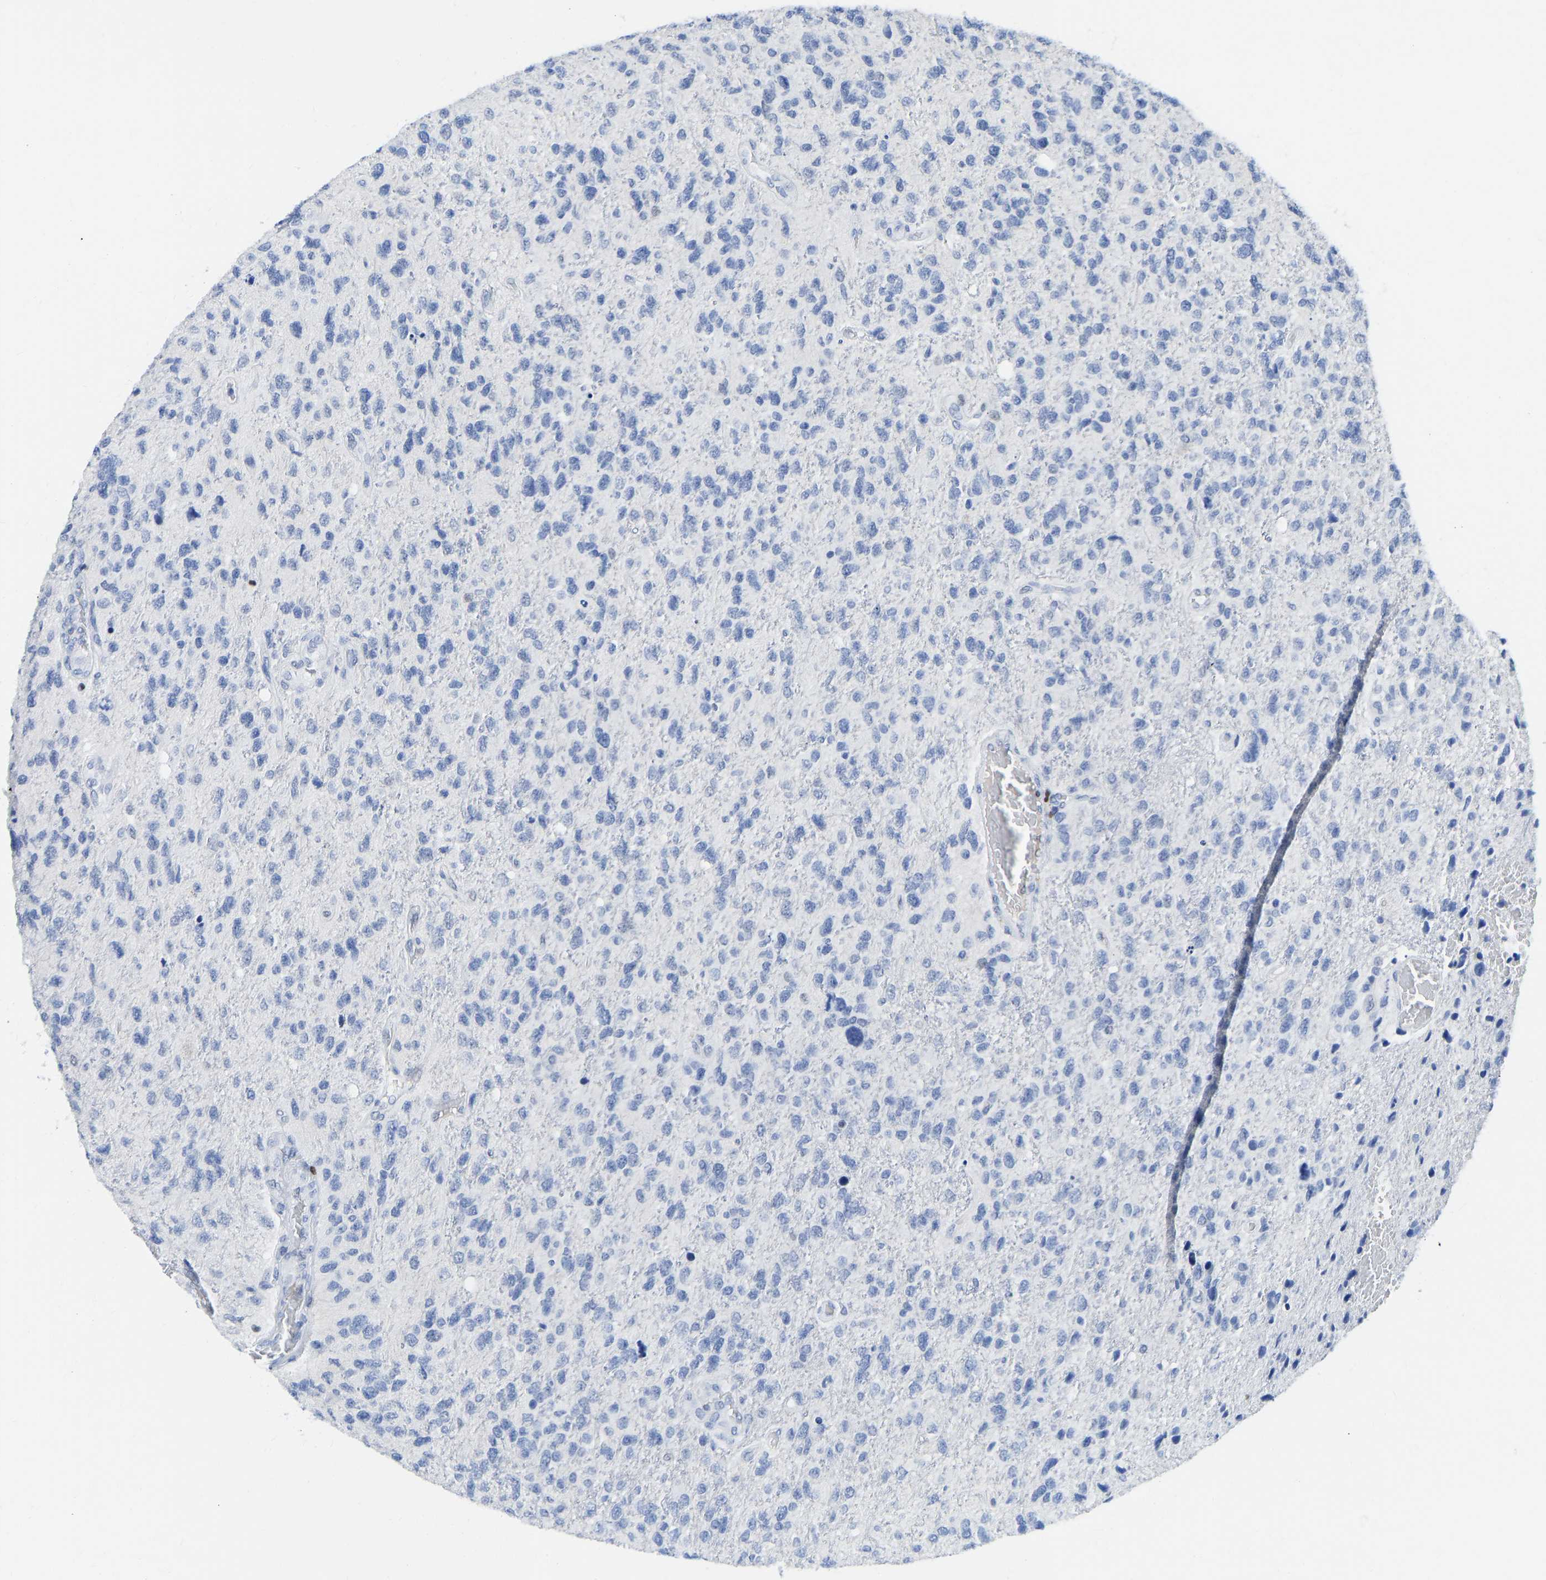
{"staining": {"intensity": "negative", "quantity": "none", "location": "none"}, "tissue": "glioma", "cell_type": "Tumor cells", "image_type": "cancer", "snomed": [{"axis": "morphology", "description": "Glioma, malignant, High grade"}, {"axis": "topography", "description": "Brain"}], "caption": "There is no significant staining in tumor cells of high-grade glioma (malignant). Nuclei are stained in blue.", "gene": "TCF7", "patient": {"sex": "female", "age": 58}}